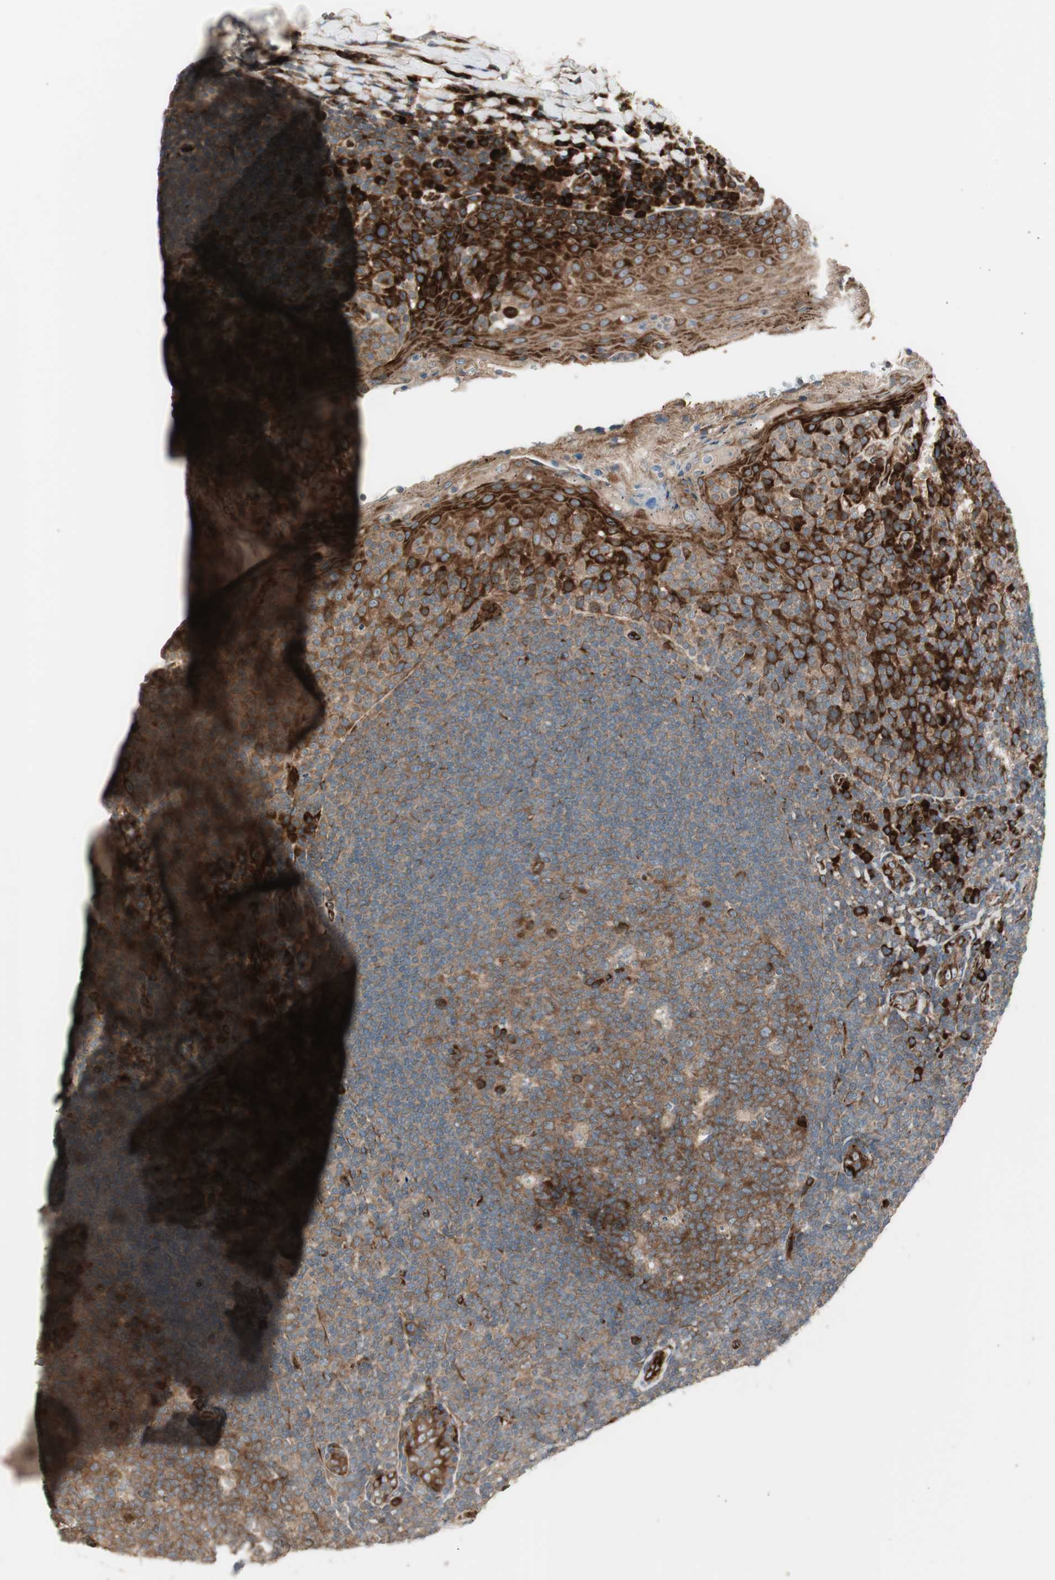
{"staining": {"intensity": "moderate", "quantity": ">75%", "location": "cytoplasmic/membranous"}, "tissue": "tonsil", "cell_type": "Germinal center cells", "image_type": "normal", "snomed": [{"axis": "morphology", "description": "Normal tissue, NOS"}, {"axis": "topography", "description": "Tonsil"}], "caption": "This photomicrograph exhibits IHC staining of unremarkable human tonsil, with medium moderate cytoplasmic/membranous expression in approximately >75% of germinal center cells.", "gene": "PPP2R5E", "patient": {"sex": "male", "age": 17}}